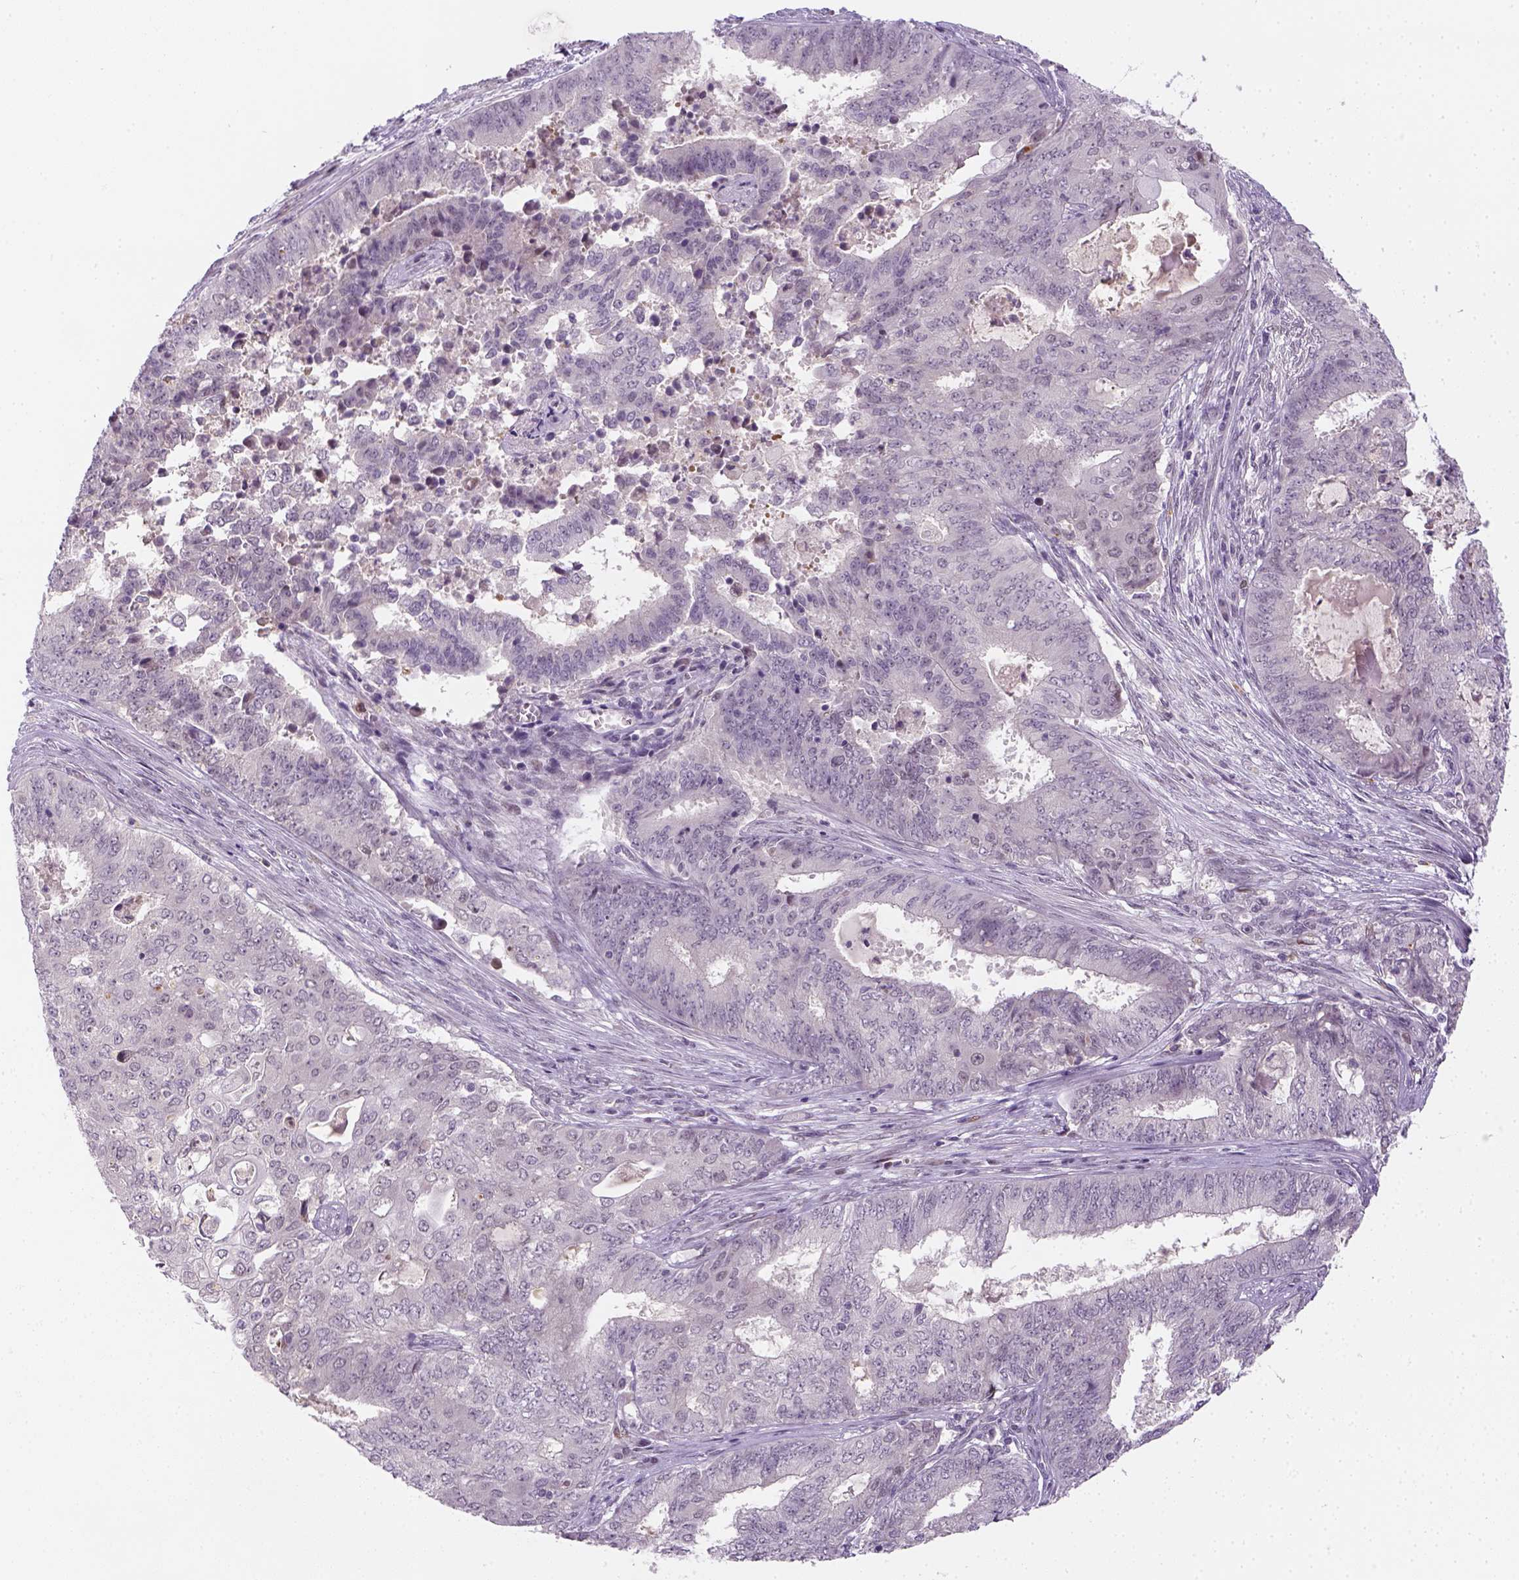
{"staining": {"intensity": "negative", "quantity": "none", "location": "none"}, "tissue": "endometrial cancer", "cell_type": "Tumor cells", "image_type": "cancer", "snomed": [{"axis": "morphology", "description": "Adenocarcinoma, NOS"}, {"axis": "topography", "description": "Endometrium"}], "caption": "Photomicrograph shows no significant protein staining in tumor cells of endometrial adenocarcinoma.", "gene": "MAGEB3", "patient": {"sex": "female", "age": 62}}